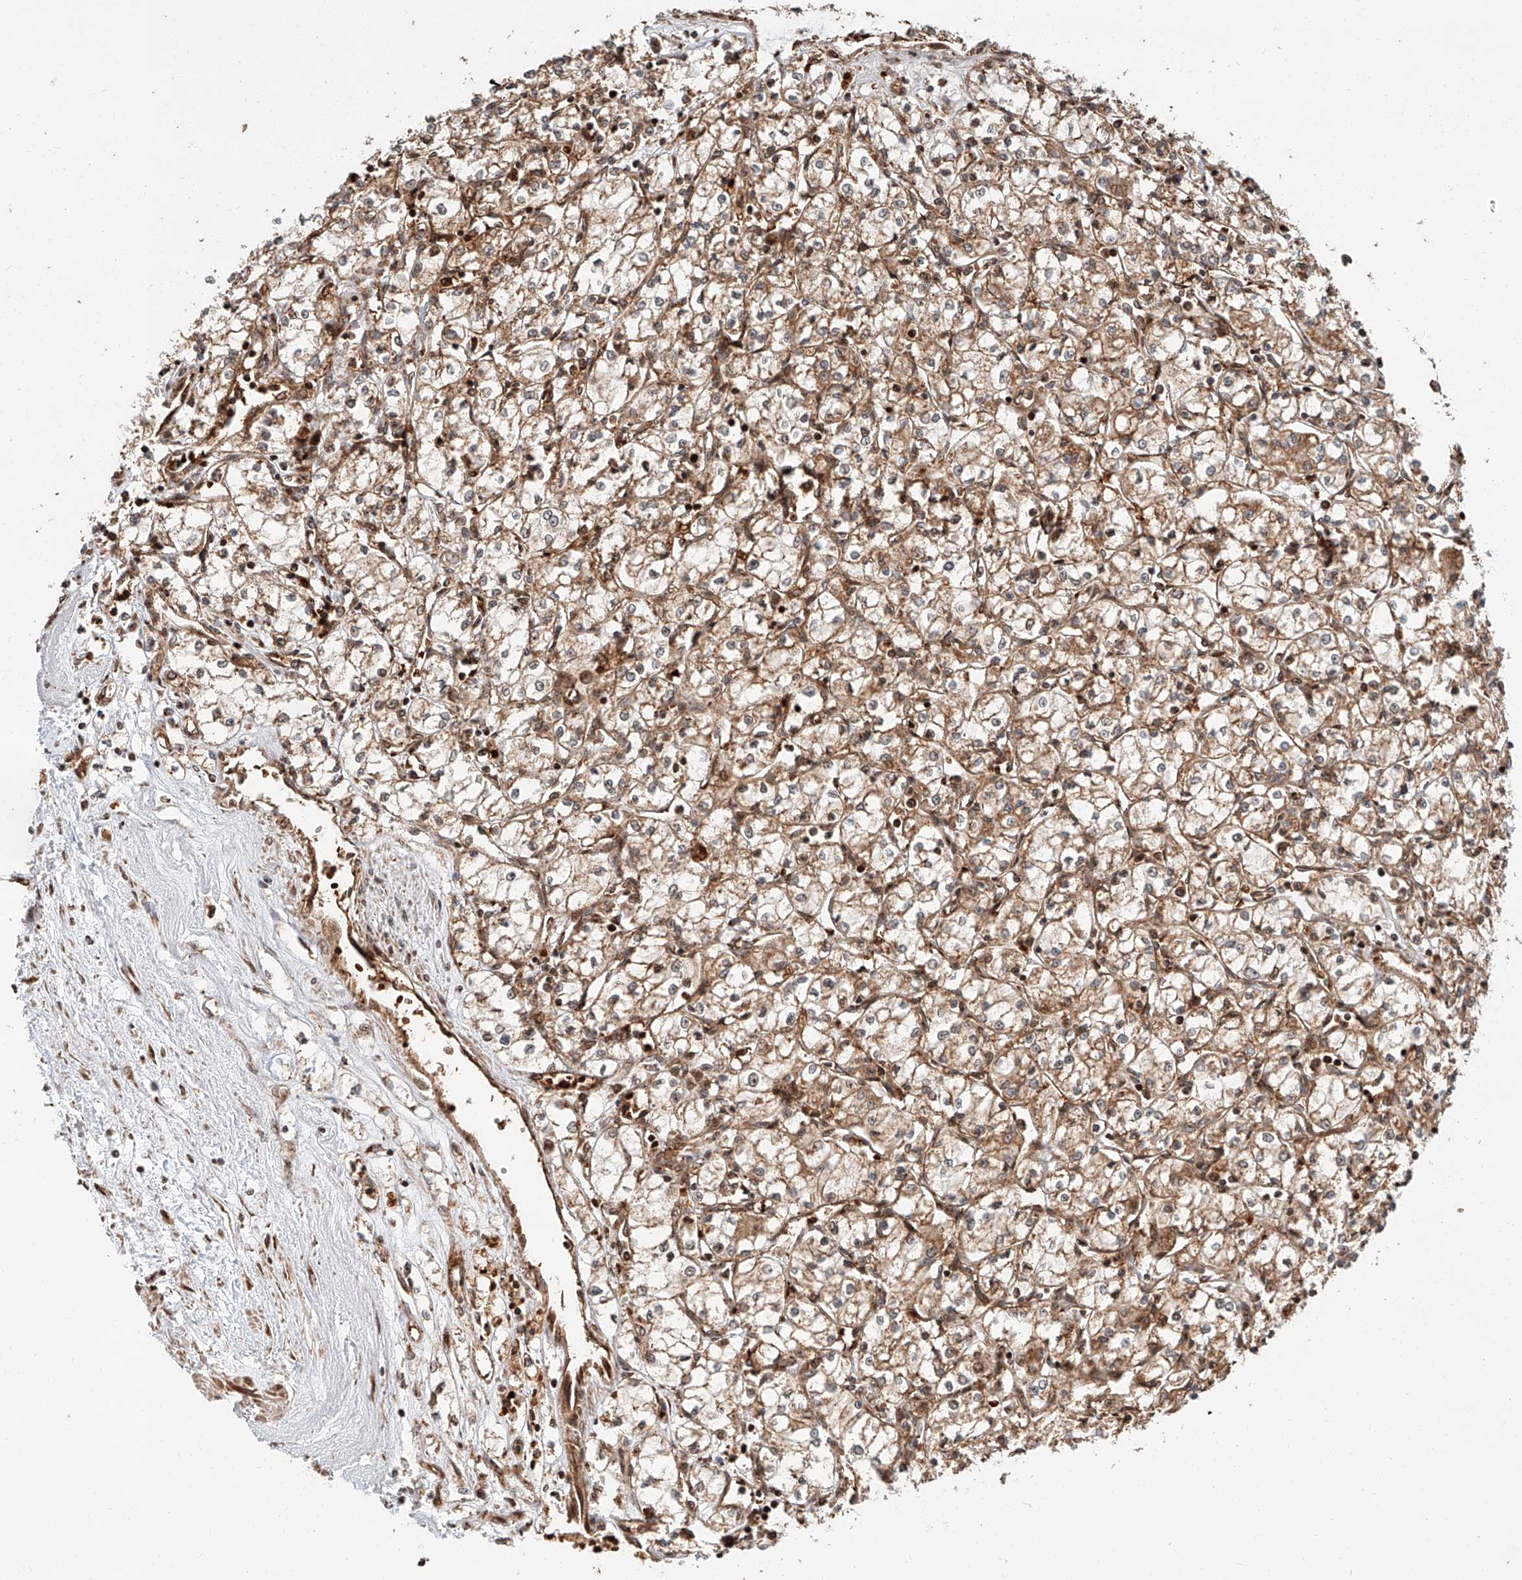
{"staining": {"intensity": "moderate", "quantity": ">75%", "location": "cytoplasmic/membranous"}, "tissue": "renal cancer", "cell_type": "Tumor cells", "image_type": "cancer", "snomed": [{"axis": "morphology", "description": "Adenocarcinoma, NOS"}, {"axis": "topography", "description": "Kidney"}], "caption": "Immunohistochemical staining of adenocarcinoma (renal) shows moderate cytoplasmic/membranous protein expression in approximately >75% of tumor cells. (IHC, brightfield microscopy, high magnification).", "gene": "THTPA", "patient": {"sex": "male", "age": 59}}